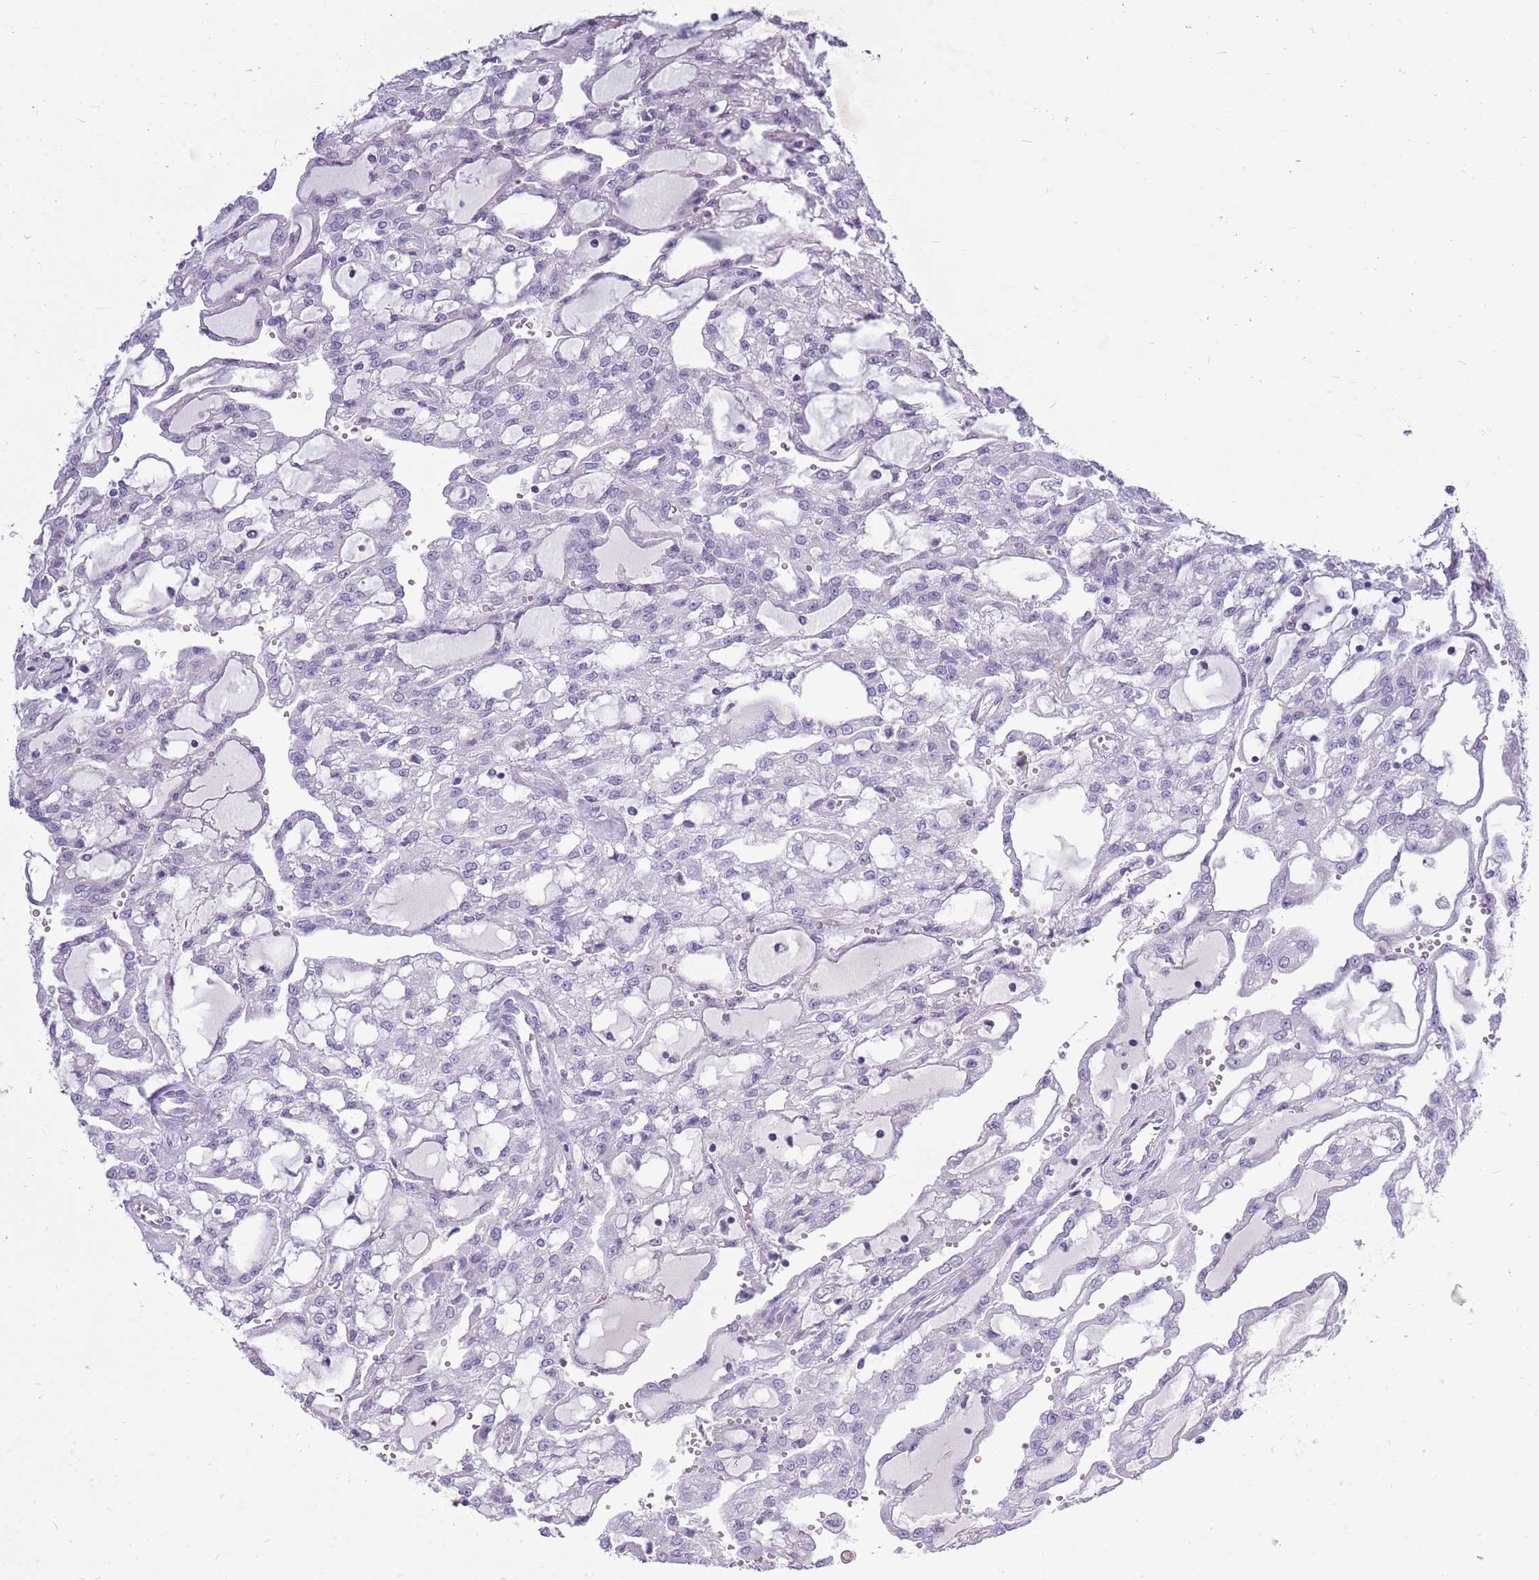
{"staining": {"intensity": "negative", "quantity": "none", "location": "none"}, "tissue": "renal cancer", "cell_type": "Tumor cells", "image_type": "cancer", "snomed": [{"axis": "morphology", "description": "Adenocarcinoma, NOS"}, {"axis": "topography", "description": "Kidney"}], "caption": "IHC of renal cancer (adenocarcinoma) displays no staining in tumor cells.", "gene": "ZNF425", "patient": {"sex": "male", "age": 63}}